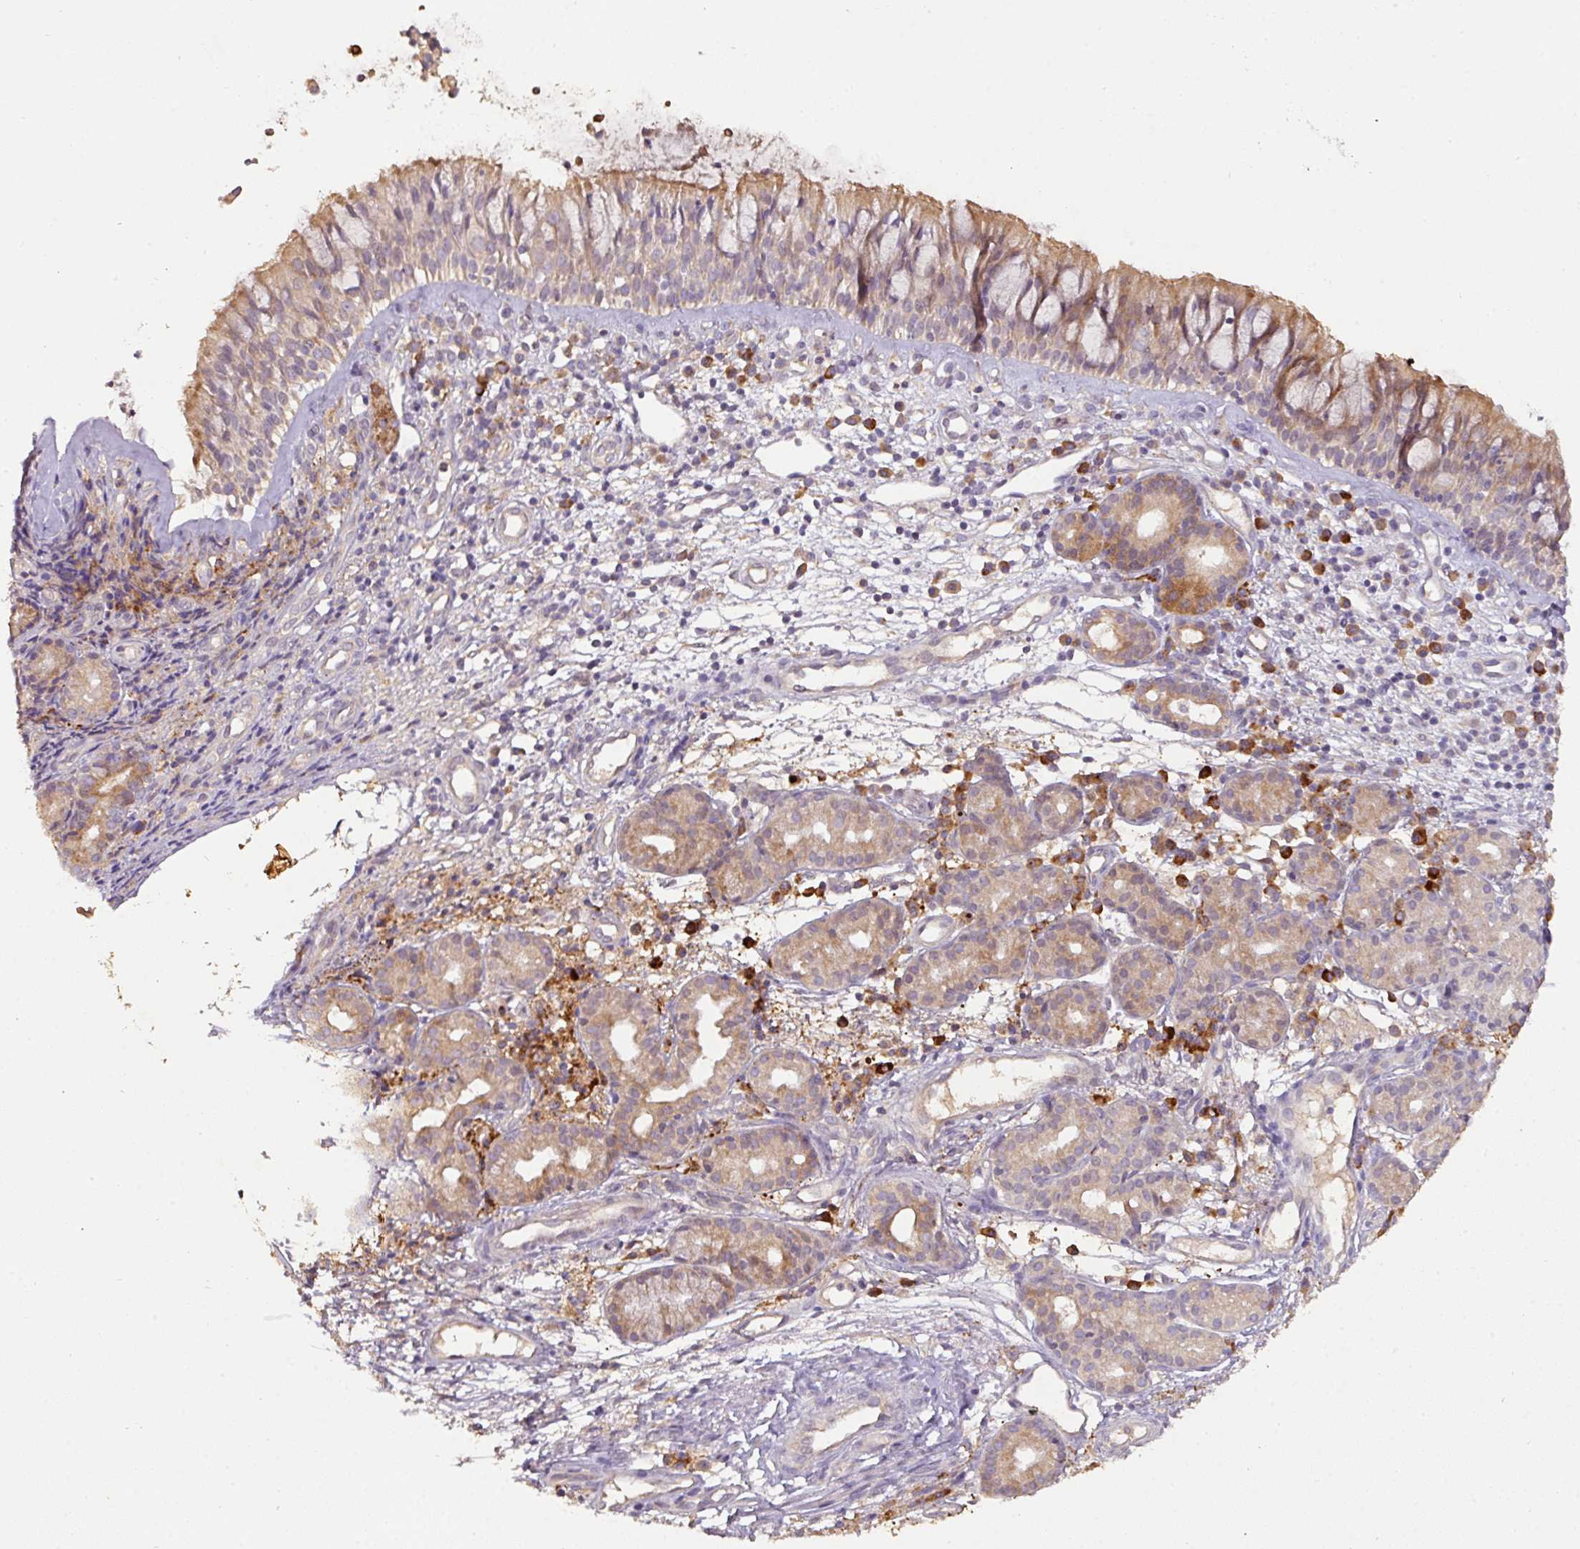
{"staining": {"intensity": "moderate", "quantity": "<25%", "location": "cytoplasmic/membranous"}, "tissue": "nasopharynx", "cell_type": "Respiratory epithelial cells", "image_type": "normal", "snomed": [{"axis": "morphology", "description": "Normal tissue, NOS"}, {"axis": "topography", "description": "Nasopharynx"}], "caption": "Moderate cytoplasmic/membranous staining is appreciated in approximately <25% of respiratory epithelial cells in unremarkable nasopharynx.", "gene": "ZNF266", "patient": {"sex": "female", "age": 62}}